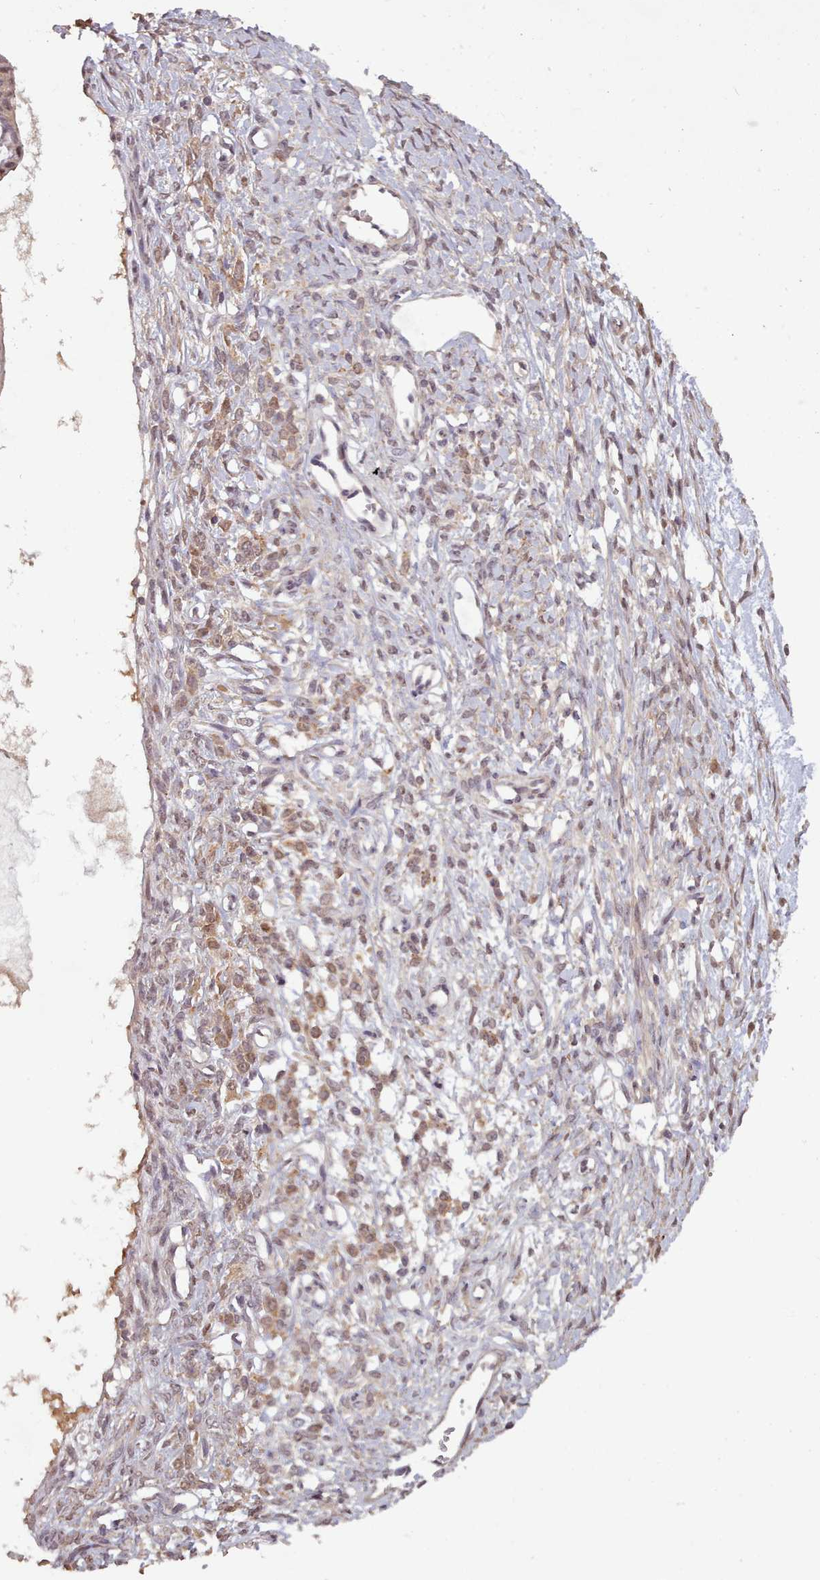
{"staining": {"intensity": "weak", "quantity": "25%-75%", "location": "nuclear"}, "tissue": "ovarian cancer", "cell_type": "Tumor cells", "image_type": "cancer", "snomed": [{"axis": "morphology", "description": "Cystadenocarcinoma, mucinous, NOS"}, {"axis": "topography", "description": "Ovary"}], "caption": "The image reveals staining of ovarian cancer, revealing weak nuclear protein expression (brown color) within tumor cells. (brown staining indicates protein expression, while blue staining denotes nuclei).", "gene": "CDC6", "patient": {"sex": "female", "age": 73}}